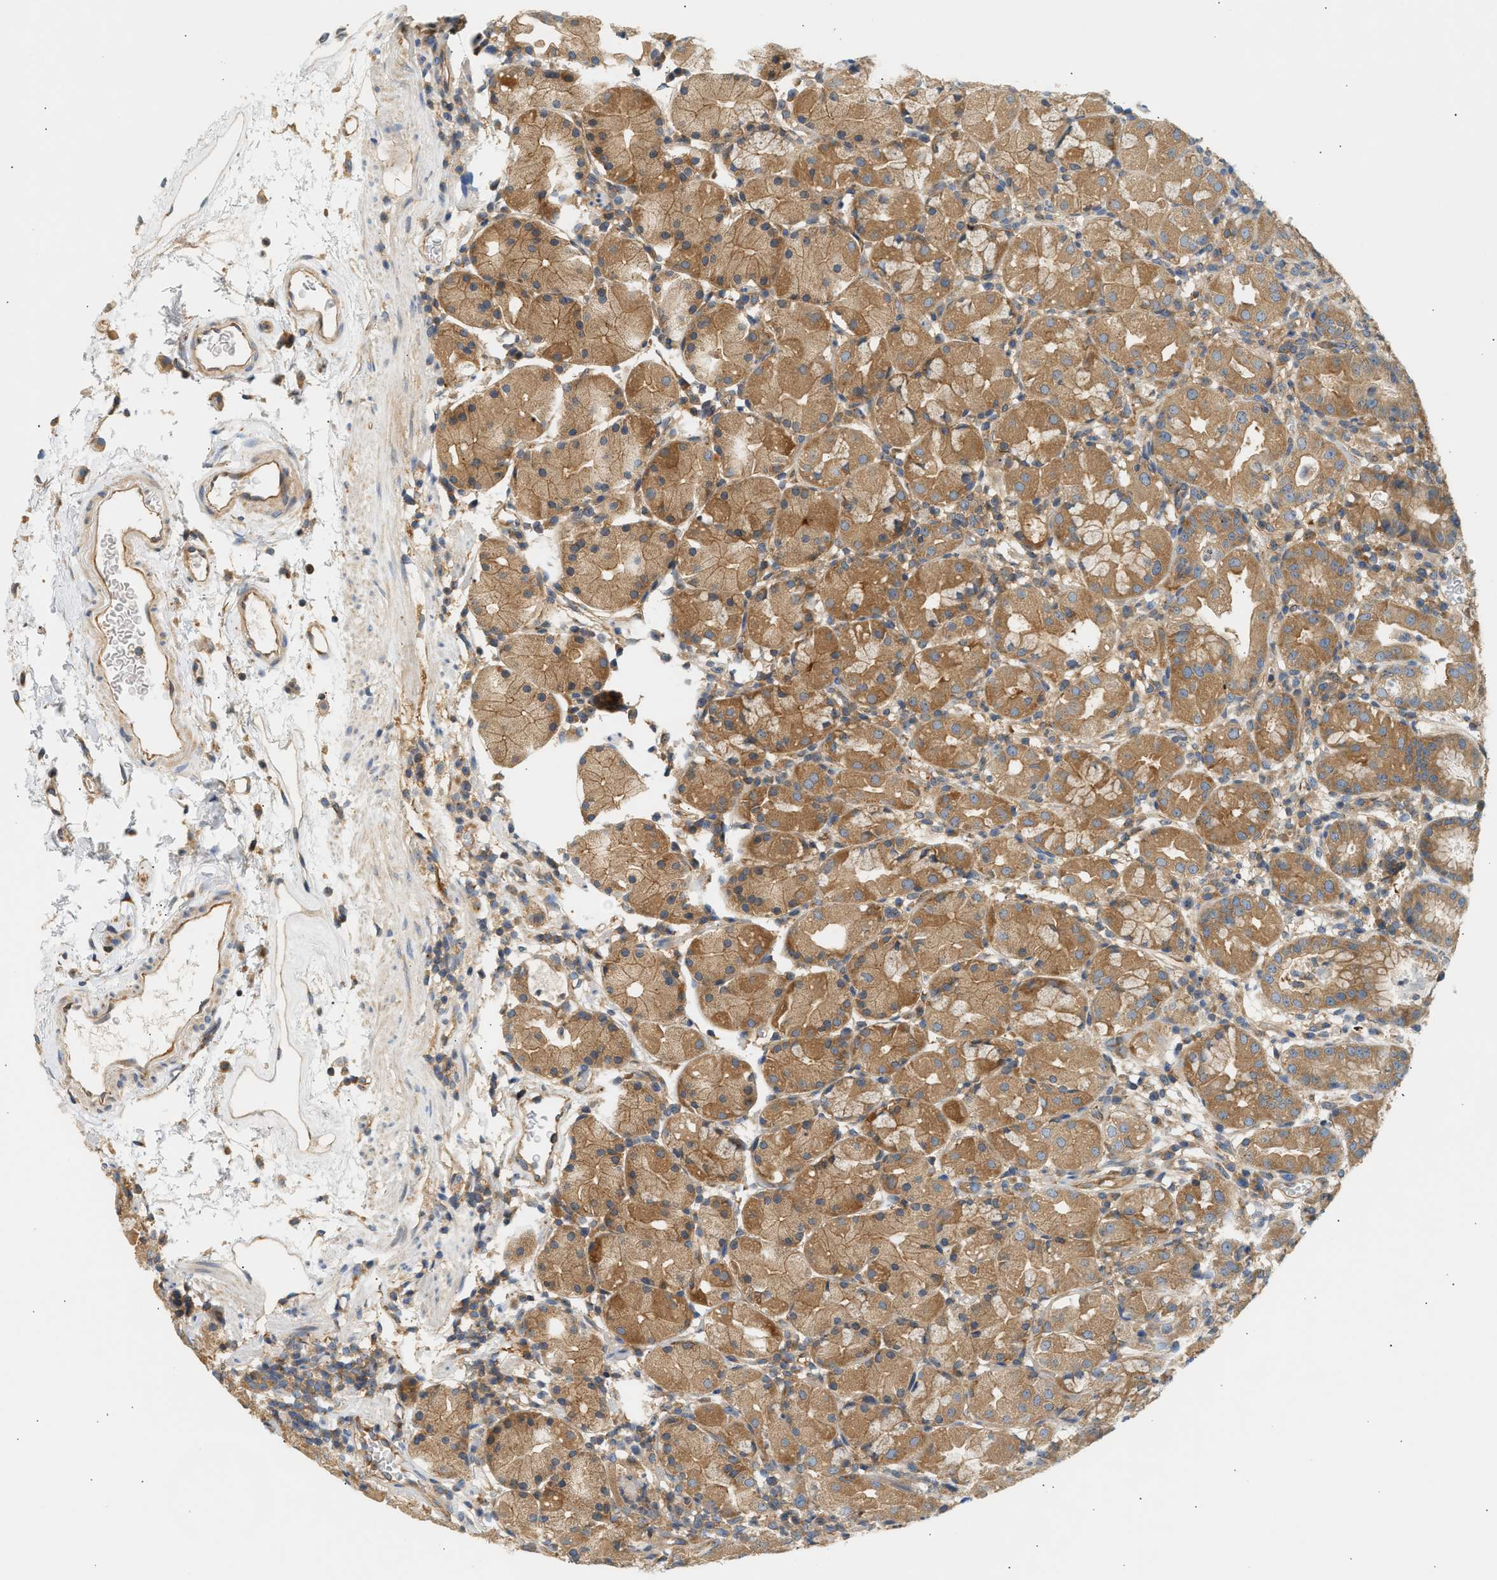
{"staining": {"intensity": "moderate", "quantity": ">75%", "location": "cytoplasmic/membranous"}, "tissue": "stomach", "cell_type": "Glandular cells", "image_type": "normal", "snomed": [{"axis": "morphology", "description": "Normal tissue, NOS"}, {"axis": "topography", "description": "Stomach"}, {"axis": "topography", "description": "Stomach, lower"}], "caption": "A medium amount of moderate cytoplasmic/membranous expression is present in approximately >75% of glandular cells in normal stomach. (brown staining indicates protein expression, while blue staining denotes nuclei).", "gene": "PAFAH1B1", "patient": {"sex": "female", "age": 75}}